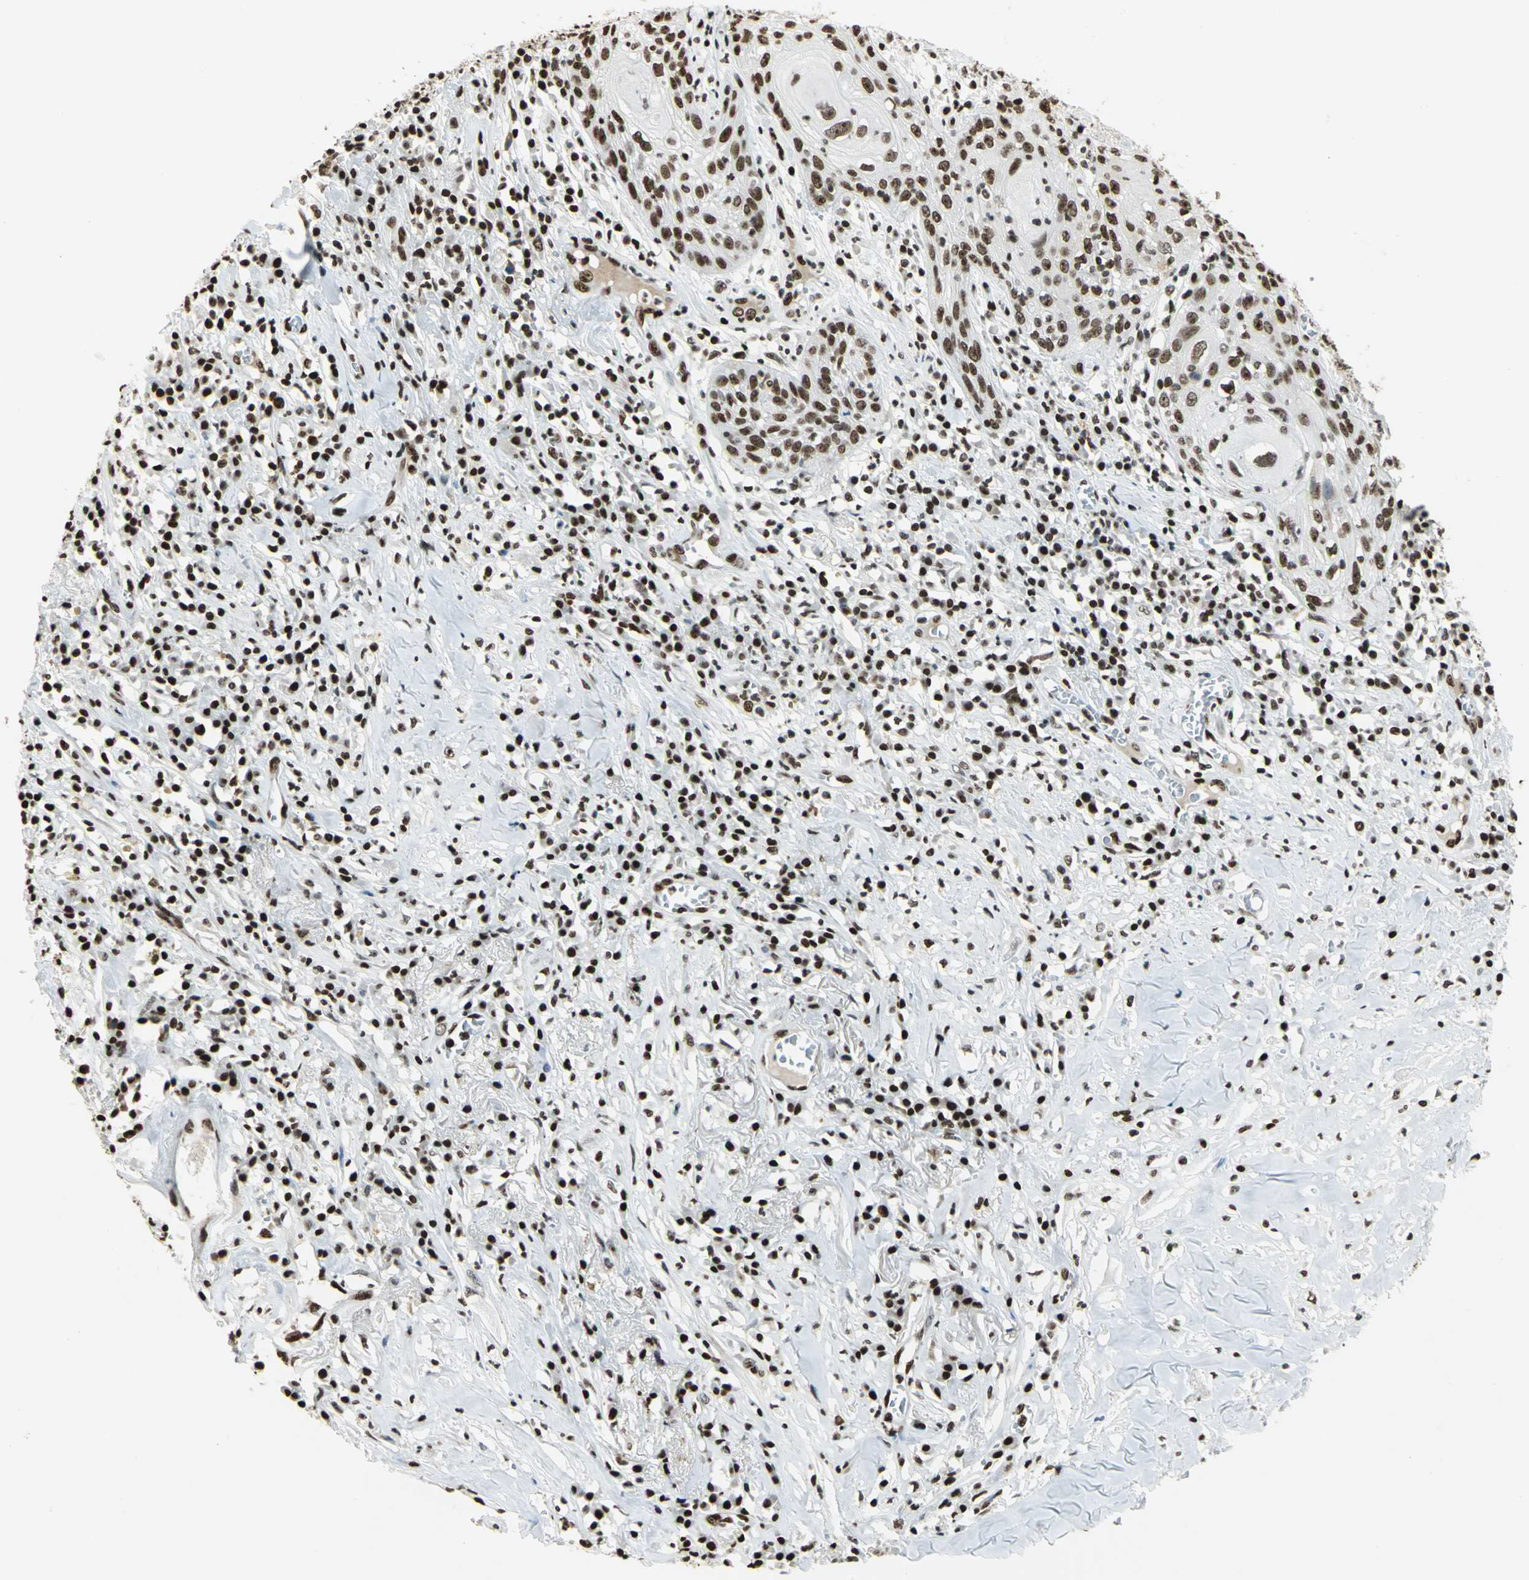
{"staining": {"intensity": "strong", "quantity": ">75%", "location": "nuclear"}, "tissue": "skin cancer", "cell_type": "Tumor cells", "image_type": "cancer", "snomed": [{"axis": "morphology", "description": "Squamous cell carcinoma, NOS"}, {"axis": "topography", "description": "Skin"}], "caption": "A high-resolution micrograph shows immunohistochemistry (IHC) staining of skin squamous cell carcinoma, which displays strong nuclear expression in about >75% of tumor cells.", "gene": "HMGB1", "patient": {"sex": "male", "age": 65}}